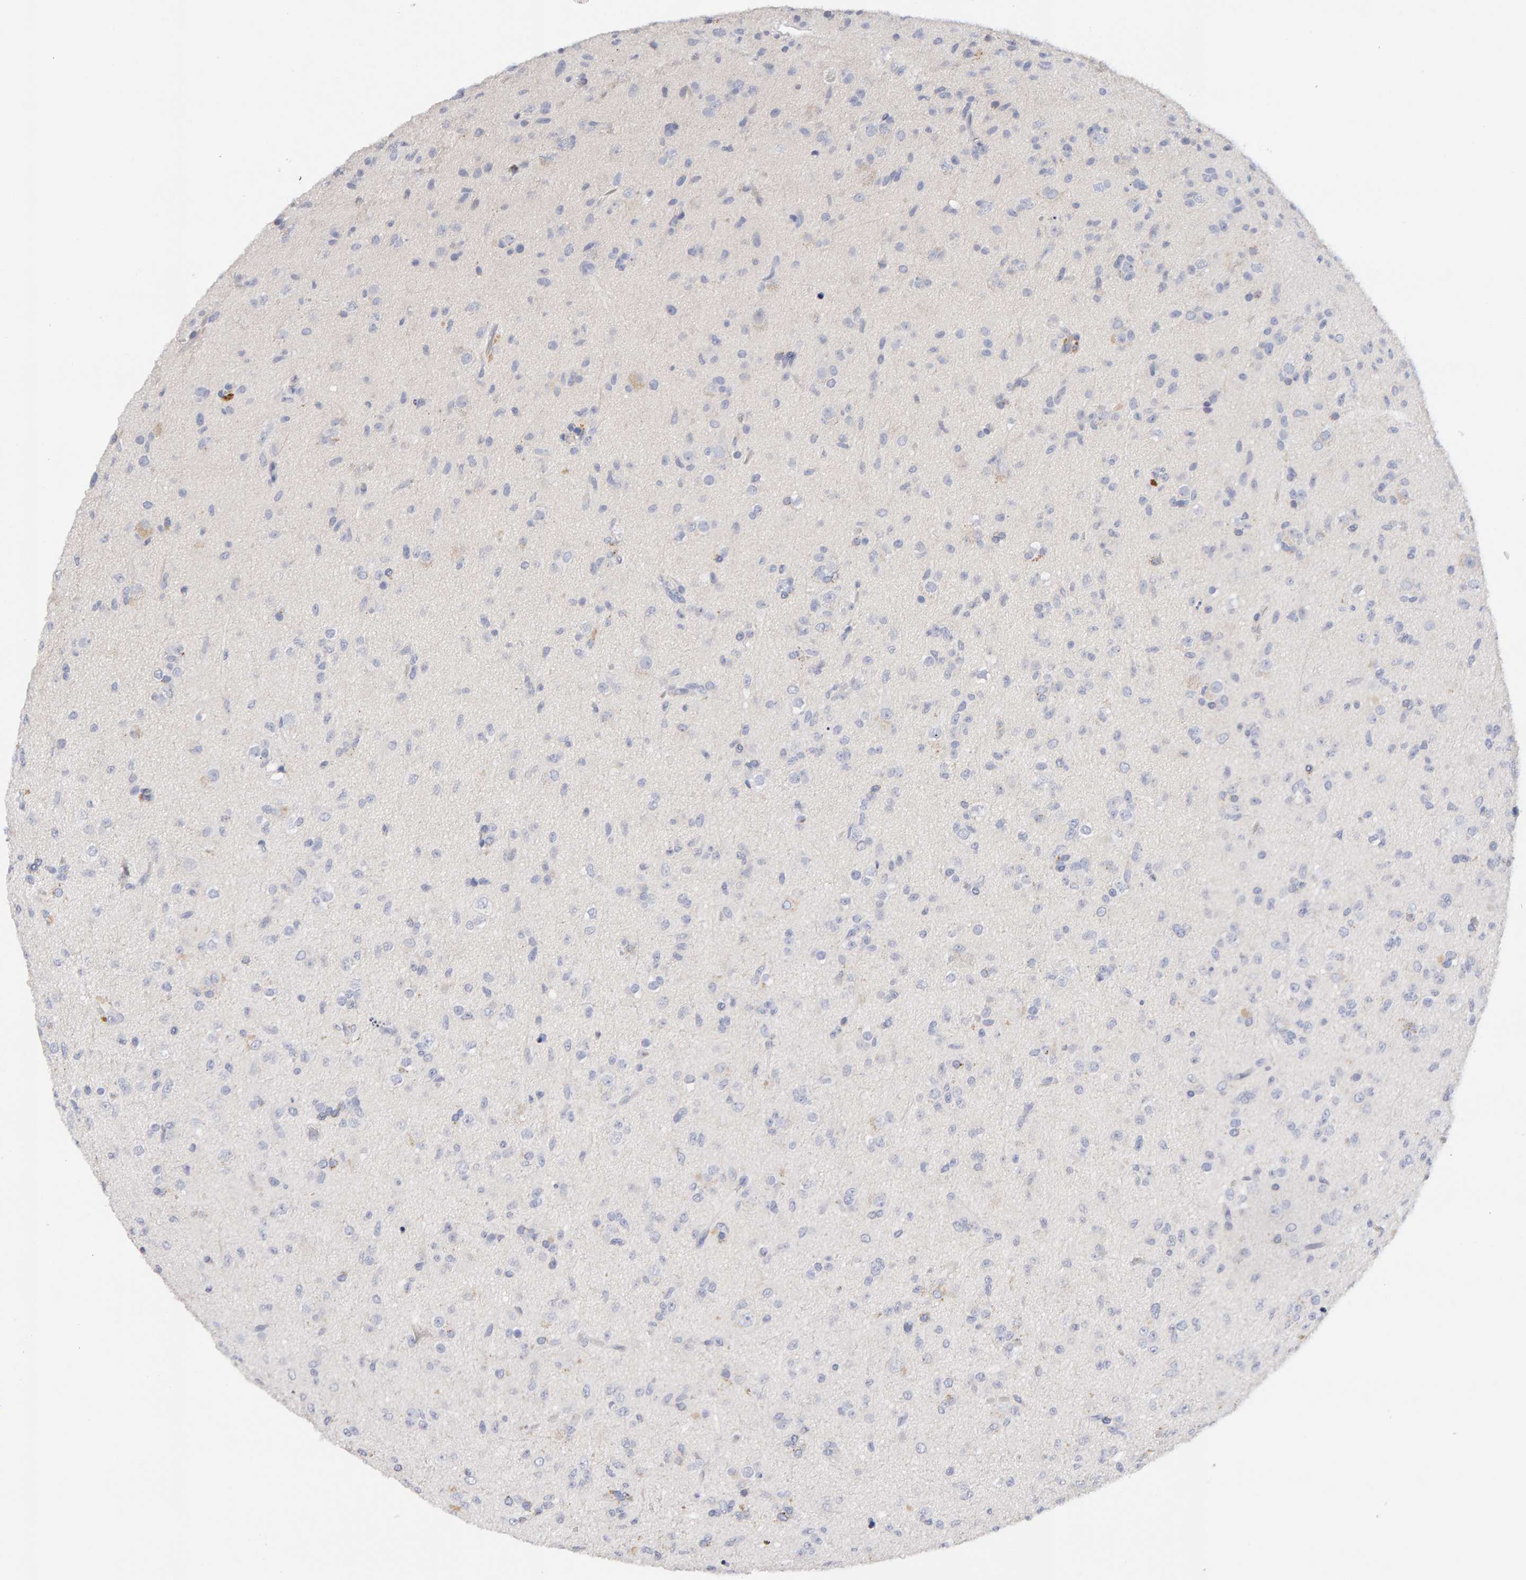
{"staining": {"intensity": "negative", "quantity": "none", "location": "none"}, "tissue": "glioma", "cell_type": "Tumor cells", "image_type": "cancer", "snomed": [{"axis": "morphology", "description": "Glioma, malignant, Low grade"}, {"axis": "topography", "description": "Brain"}], "caption": "Immunohistochemistry photomicrograph of human glioma stained for a protein (brown), which exhibits no expression in tumor cells. (Immunohistochemistry (ihc), brightfield microscopy, high magnification).", "gene": "METRNL", "patient": {"sex": "male", "age": 65}}